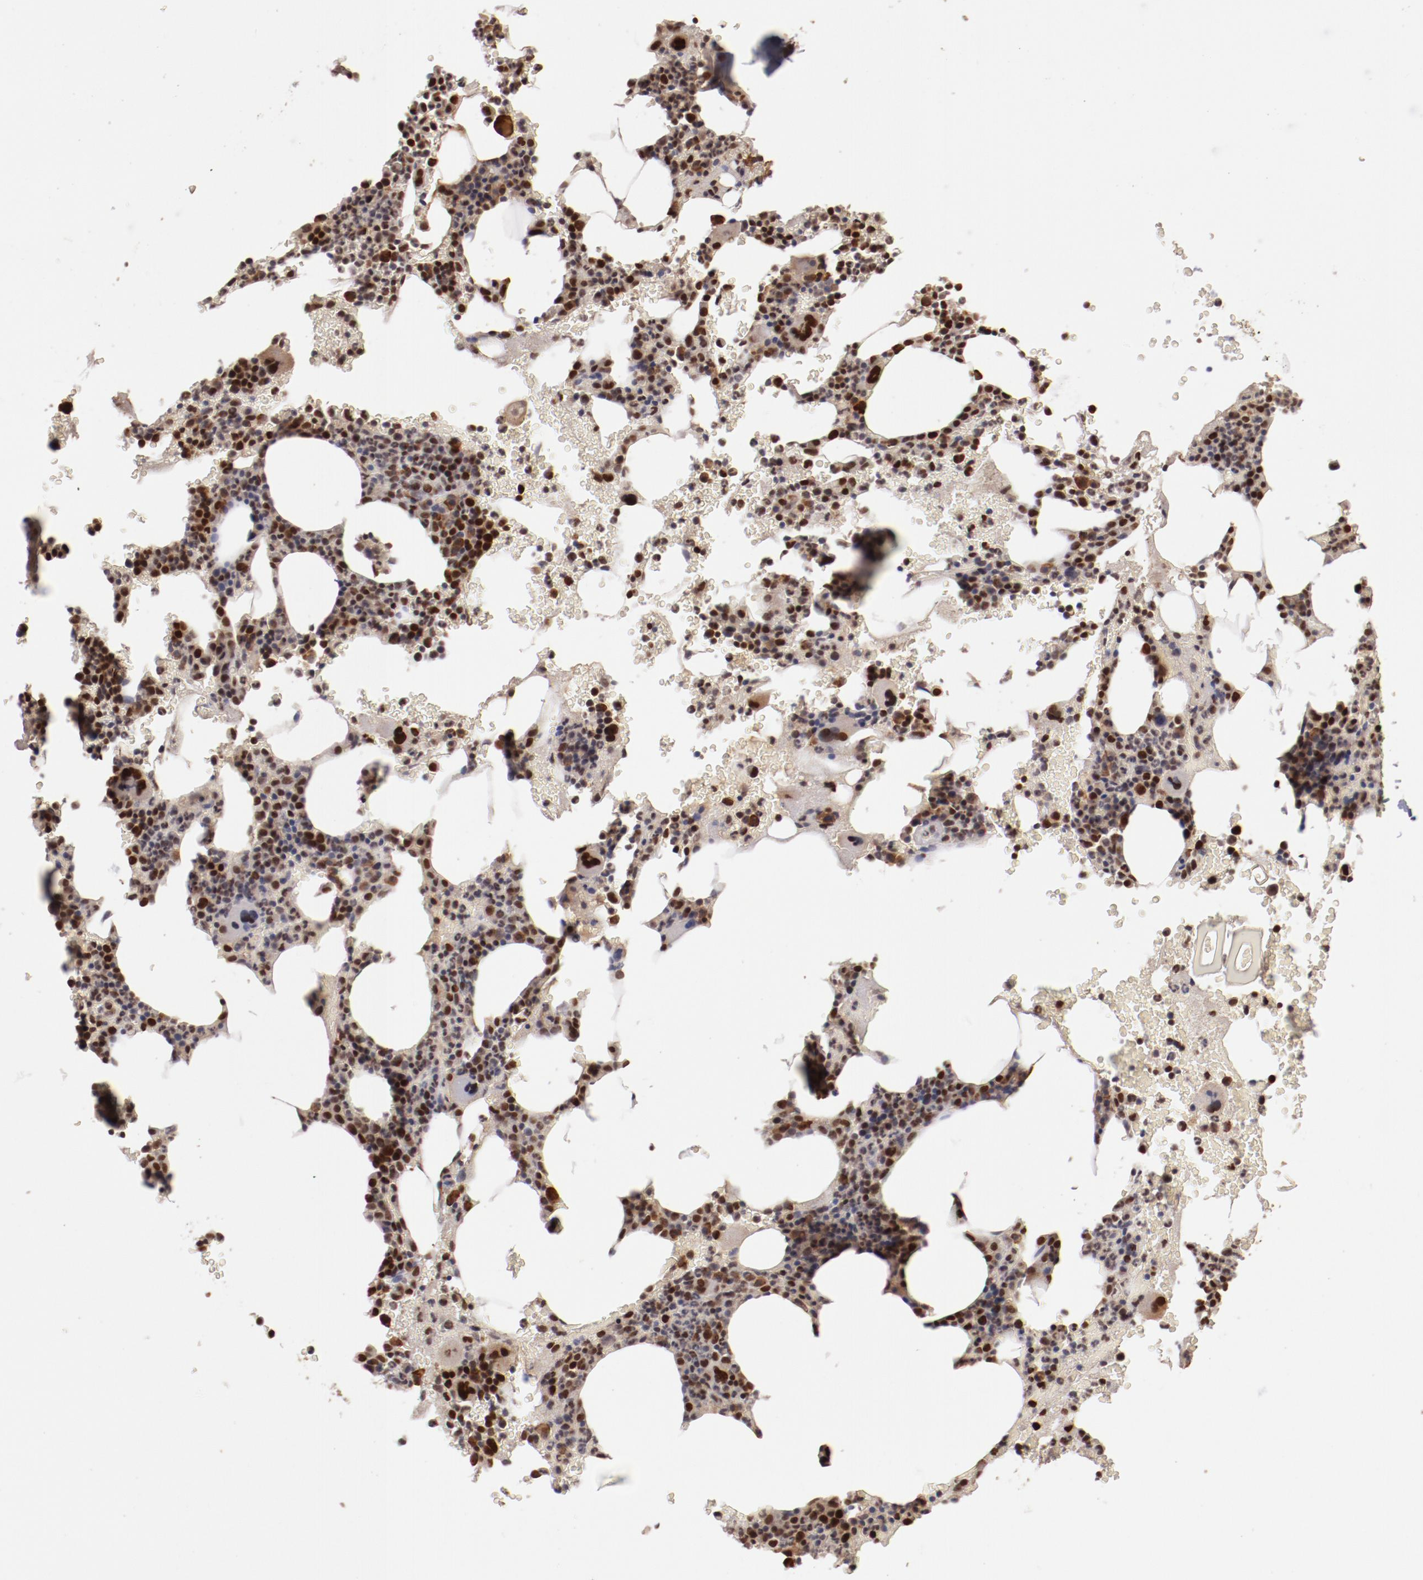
{"staining": {"intensity": "strong", "quantity": ">75%", "location": "nuclear"}, "tissue": "bone marrow", "cell_type": "Hematopoietic cells", "image_type": "normal", "snomed": [{"axis": "morphology", "description": "Normal tissue, NOS"}, {"axis": "topography", "description": "Bone marrow"}], "caption": "Hematopoietic cells display strong nuclear staining in about >75% of cells in normal bone marrow. Immunohistochemistry stains the protein of interest in brown and the nuclei are stained blue.", "gene": "NFE2", "patient": {"sex": "male", "age": 82}}